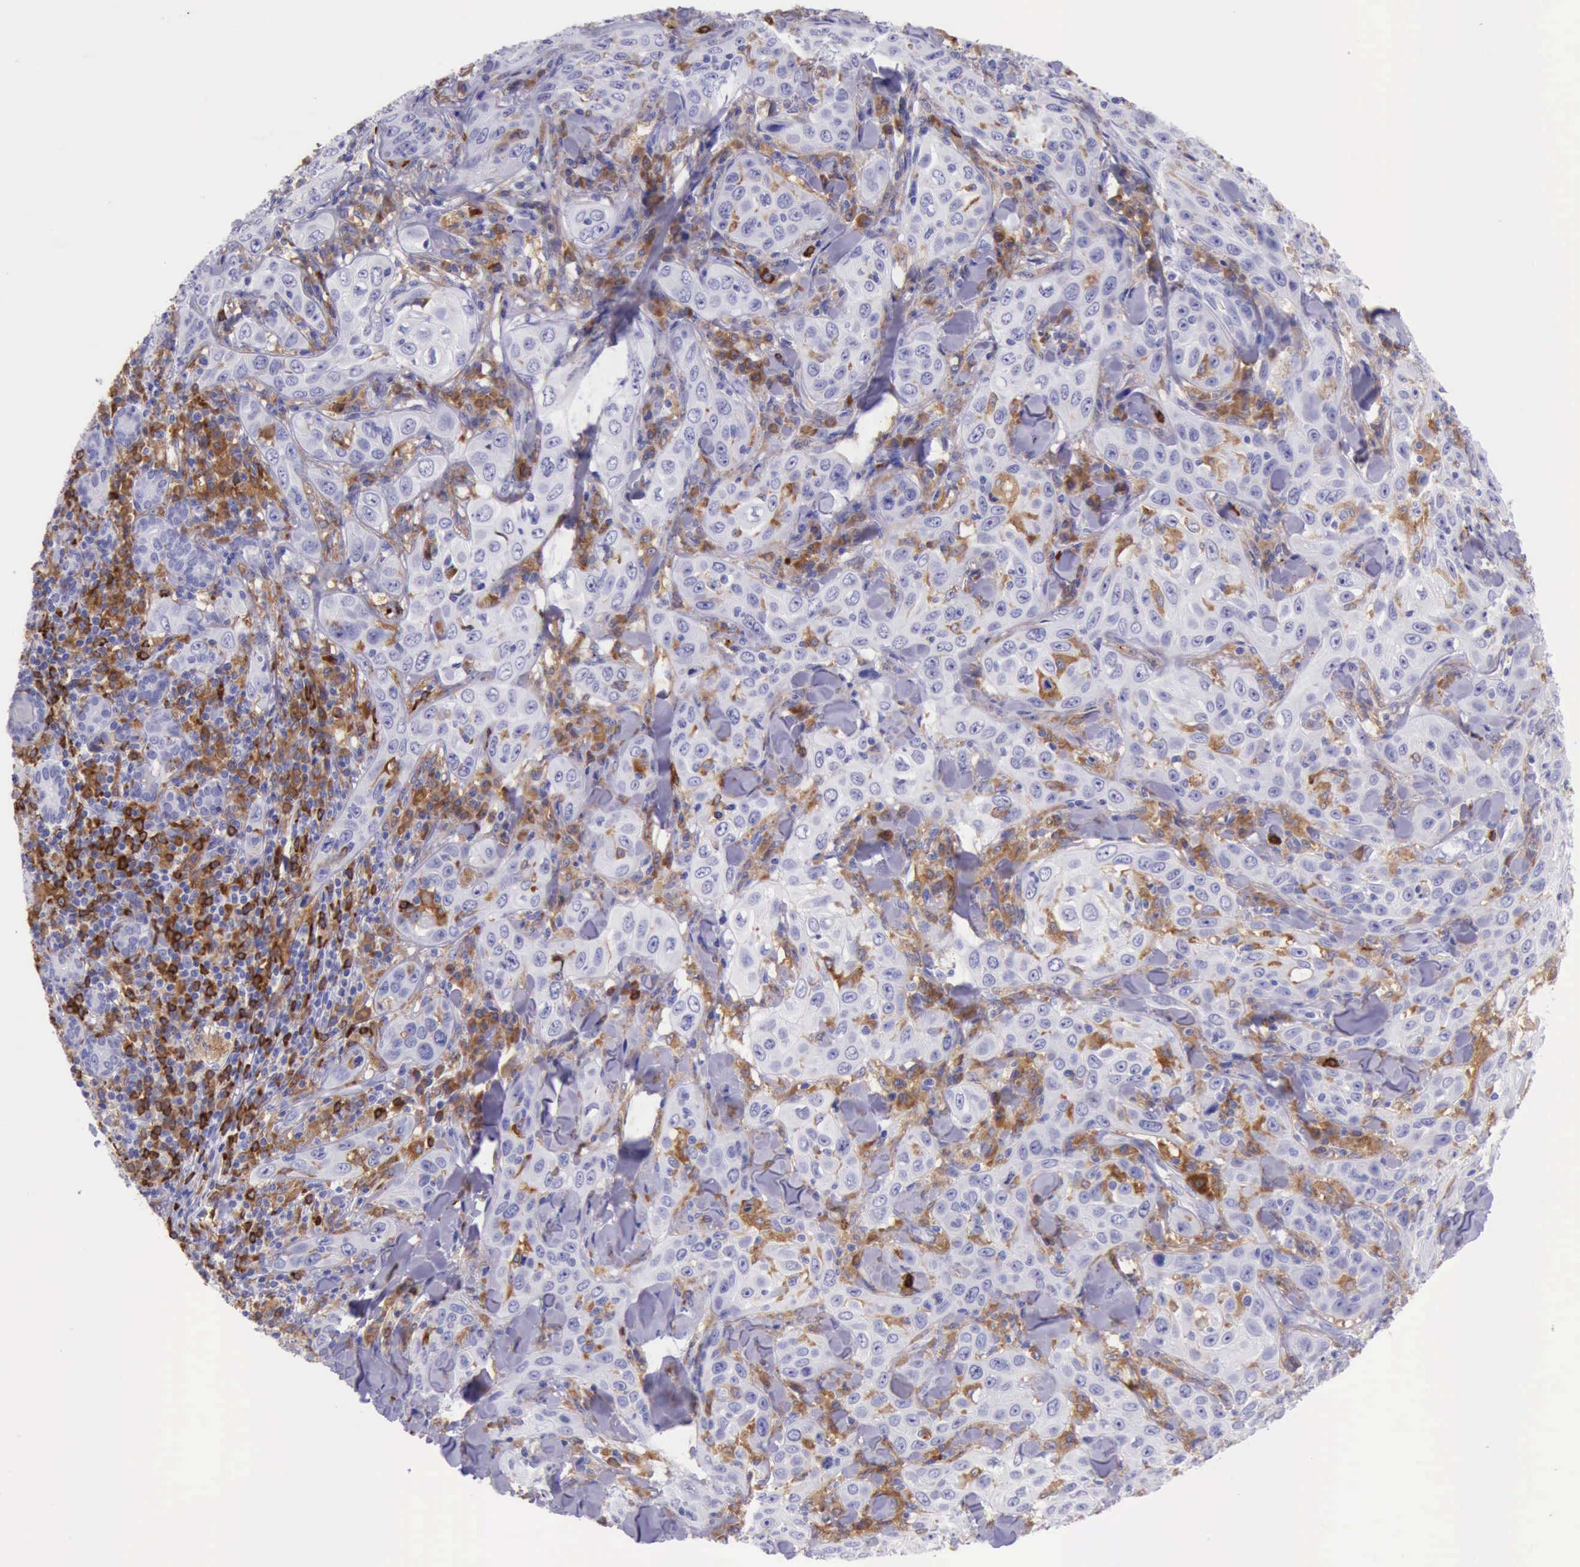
{"staining": {"intensity": "negative", "quantity": "none", "location": "none"}, "tissue": "skin cancer", "cell_type": "Tumor cells", "image_type": "cancer", "snomed": [{"axis": "morphology", "description": "Squamous cell carcinoma, NOS"}, {"axis": "topography", "description": "Skin"}], "caption": "High power microscopy image of an immunohistochemistry (IHC) photomicrograph of squamous cell carcinoma (skin), revealing no significant expression in tumor cells.", "gene": "BTK", "patient": {"sex": "male", "age": 84}}